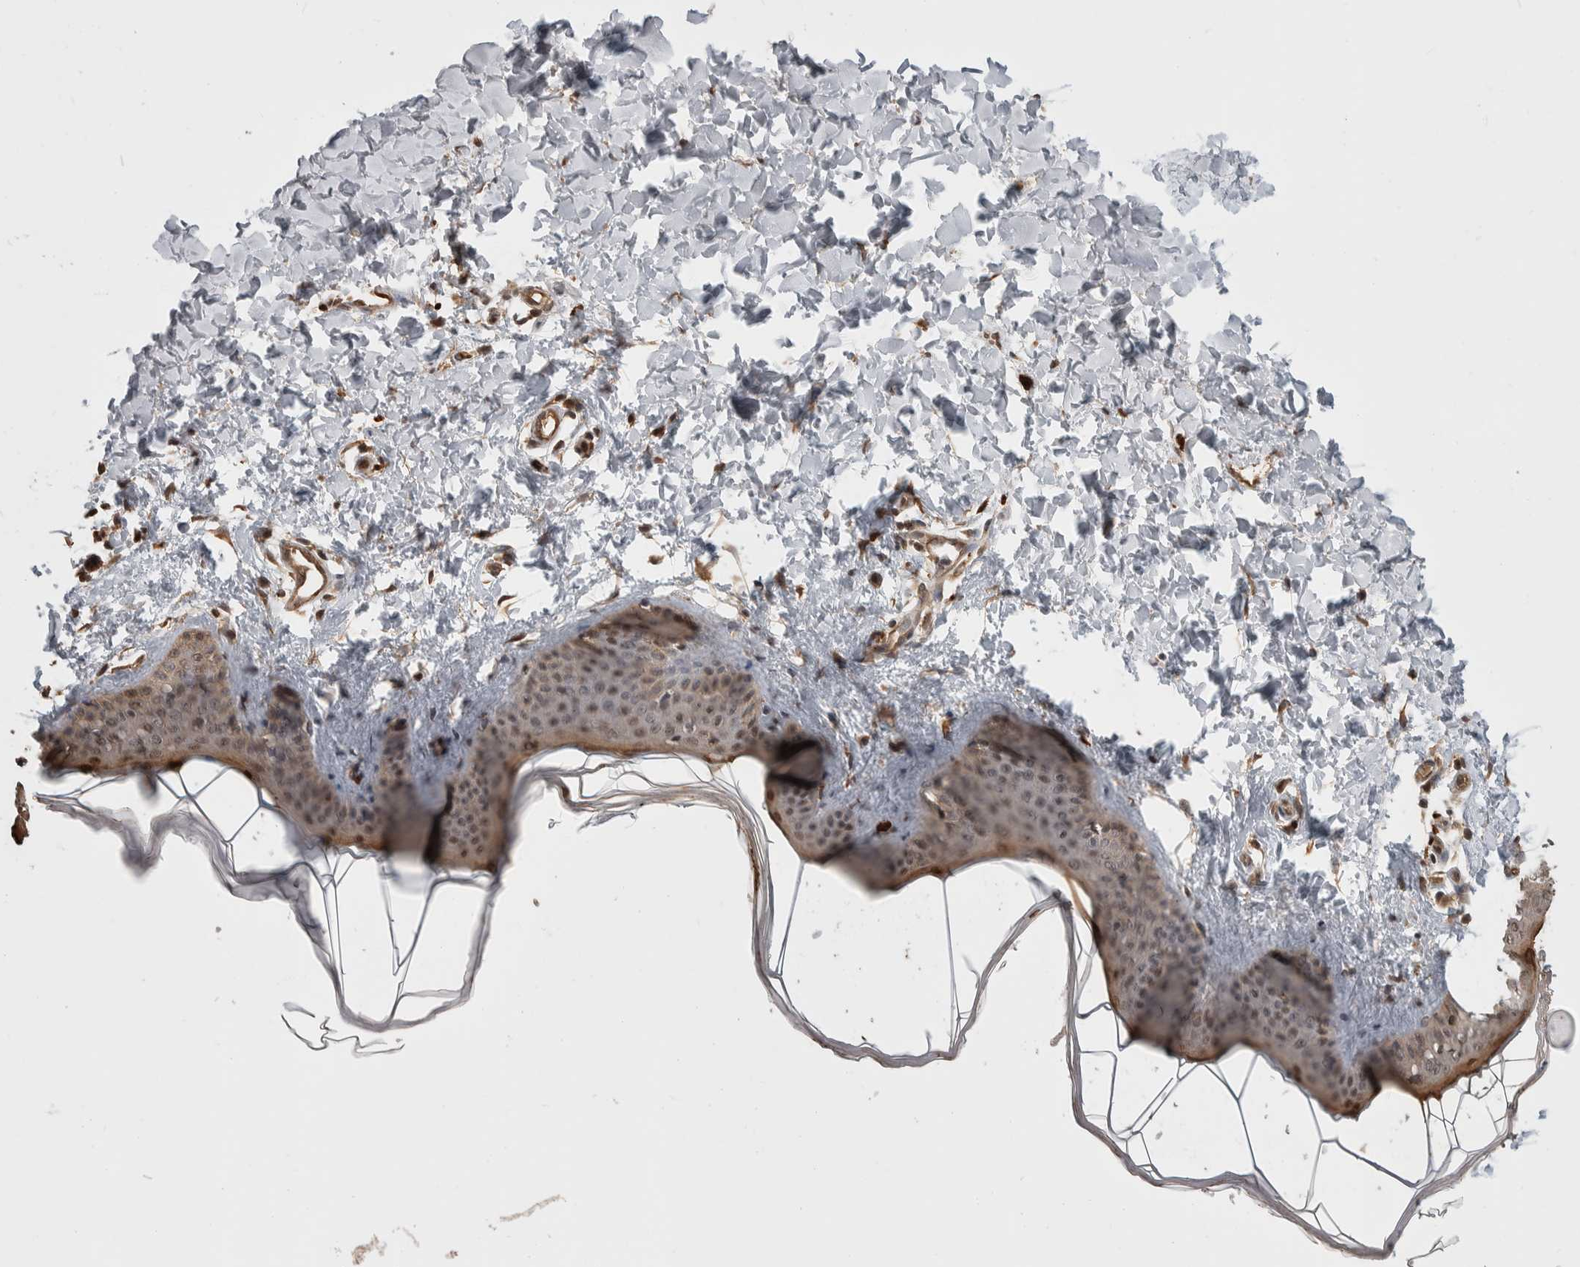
{"staining": {"intensity": "moderate", "quantity": ">75%", "location": "cytoplasmic/membranous,nuclear"}, "tissue": "skin", "cell_type": "Fibroblasts", "image_type": "normal", "snomed": [{"axis": "morphology", "description": "Normal tissue, NOS"}, {"axis": "topography", "description": "Skin"}], "caption": "Moderate cytoplasmic/membranous,nuclear protein expression is appreciated in about >75% of fibroblasts in skin. (DAB (3,3'-diaminobenzidine) IHC, brown staining for protein, blue staining for nuclei).", "gene": "ZNF592", "patient": {"sex": "female", "age": 17}}